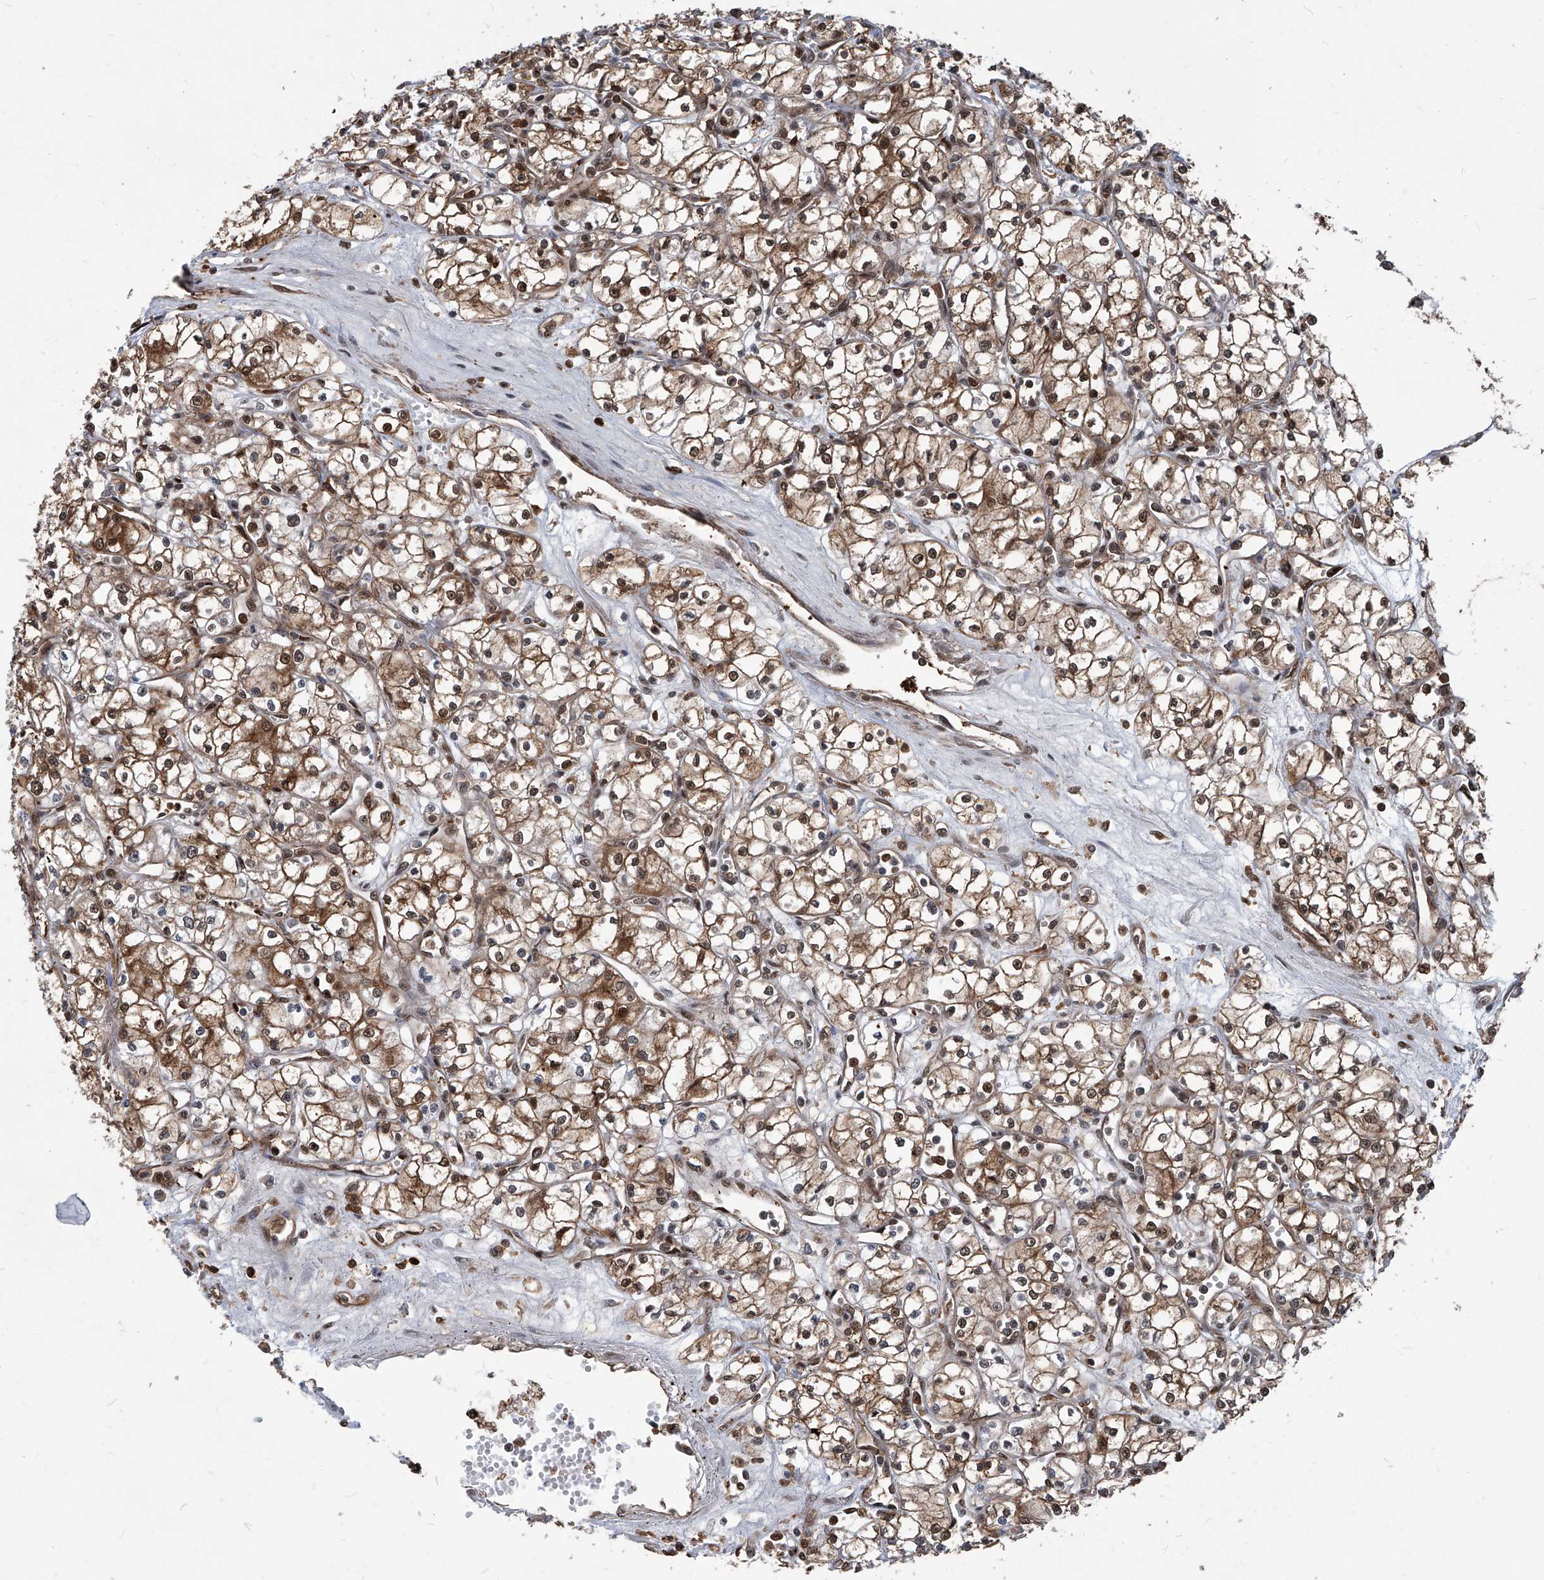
{"staining": {"intensity": "moderate", "quantity": ">75%", "location": "cytoplasmic/membranous,nuclear"}, "tissue": "renal cancer", "cell_type": "Tumor cells", "image_type": "cancer", "snomed": [{"axis": "morphology", "description": "Adenocarcinoma, NOS"}, {"axis": "topography", "description": "Kidney"}], "caption": "Human renal cancer (adenocarcinoma) stained with a brown dye displays moderate cytoplasmic/membranous and nuclear positive positivity in about >75% of tumor cells.", "gene": "PSMB1", "patient": {"sex": "male", "age": 59}}